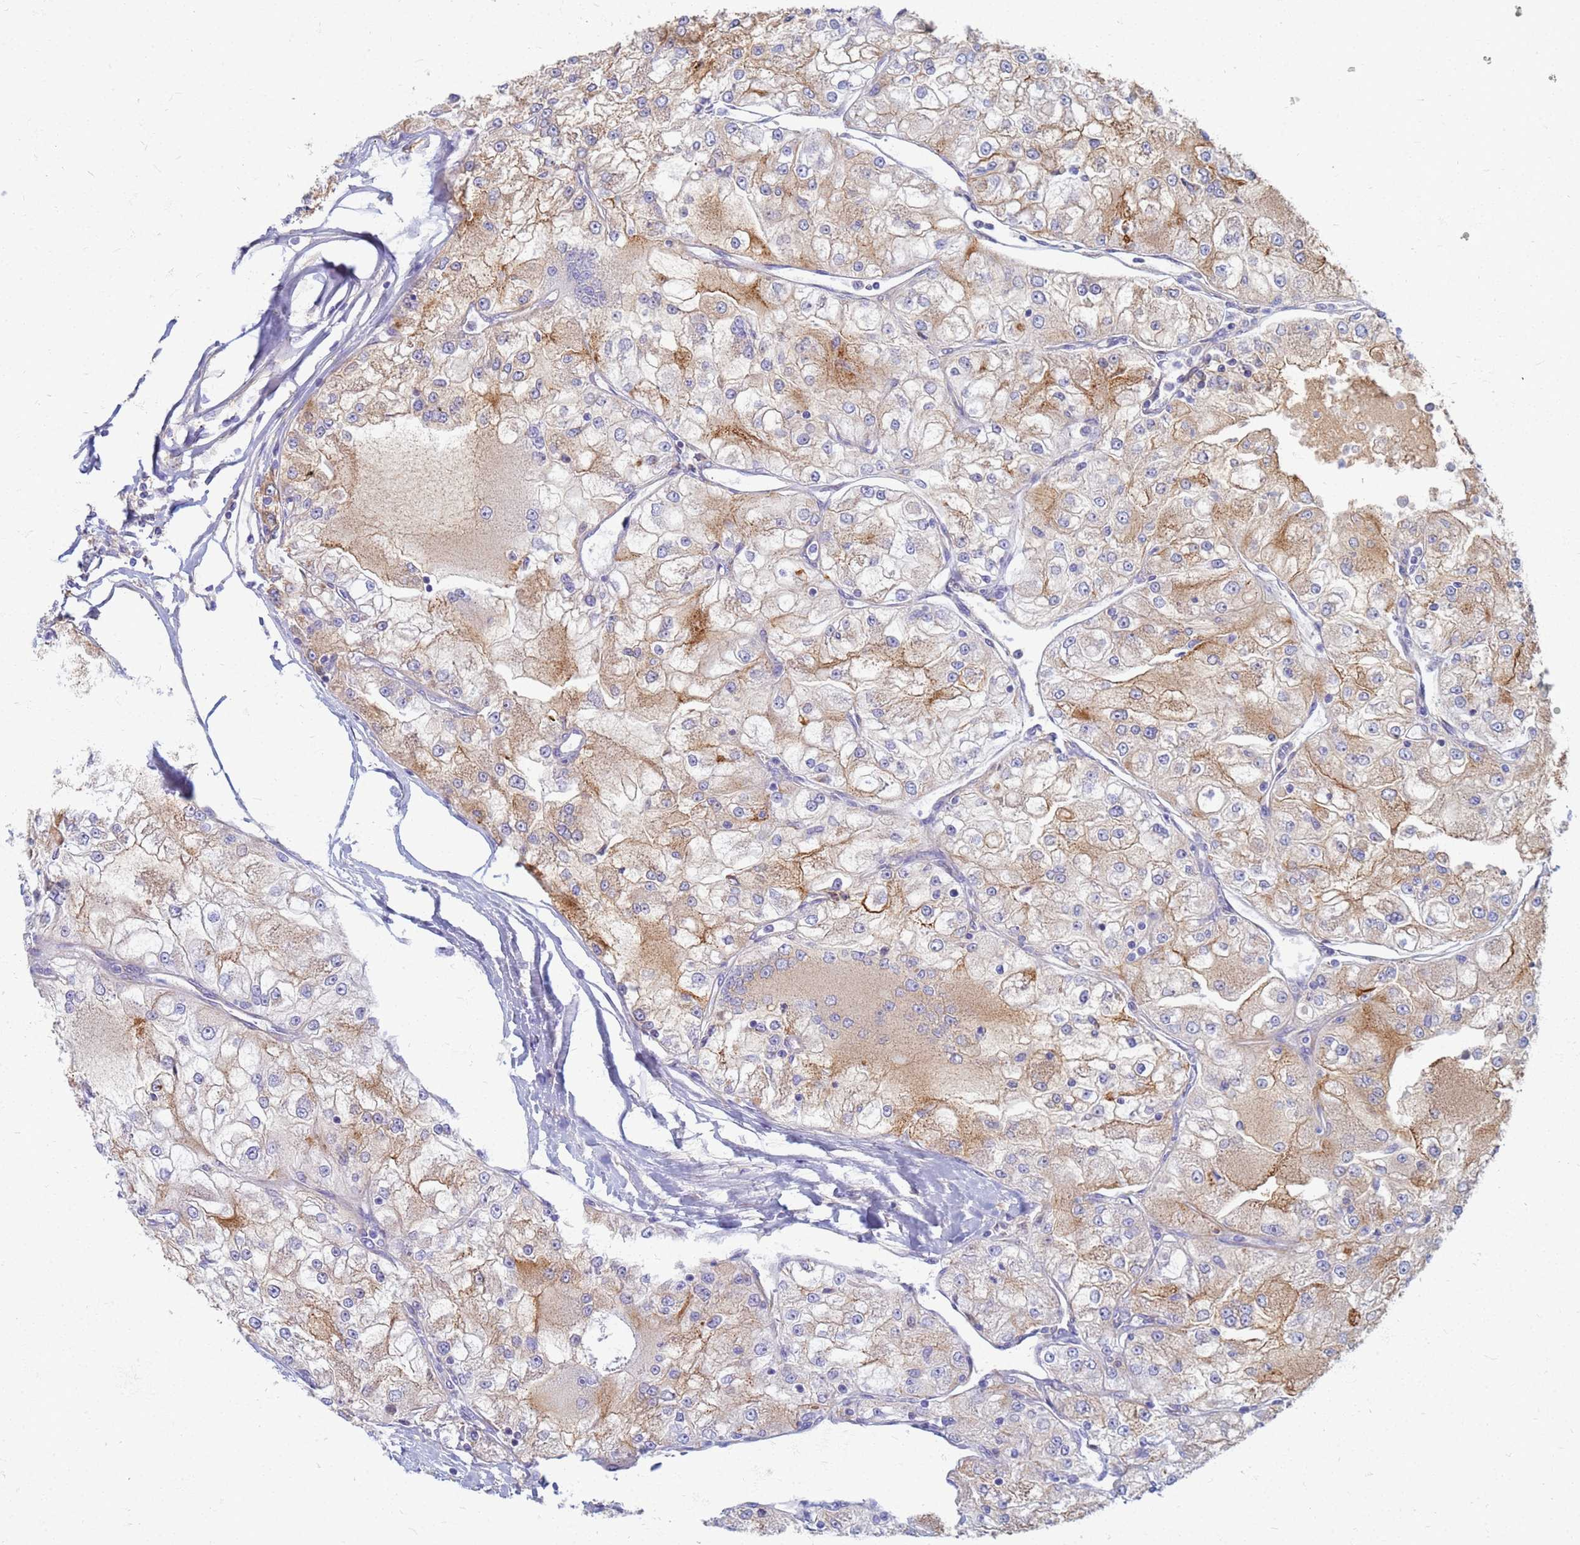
{"staining": {"intensity": "moderate", "quantity": "25%-75%", "location": "cytoplasmic/membranous"}, "tissue": "renal cancer", "cell_type": "Tumor cells", "image_type": "cancer", "snomed": [{"axis": "morphology", "description": "Adenocarcinoma, NOS"}, {"axis": "topography", "description": "Kidney"}], "caption": "Immunohistochemistry staining of renal cancer (adenocarcinoma), which exhibits medium levels of moderate cytoplasmic/membranous positivity in approximately 25%-75% of tumor cells indicating moderate cytoplasmic/membranous protein expression. The staining was performed using DAB (3,3'-diaminobenzidine) (brown) for protein detection and nuclei were counterstained in hematoxylin (blue).", "gene": "EEA1", "patient": {"sex": "female", "age": 72}}